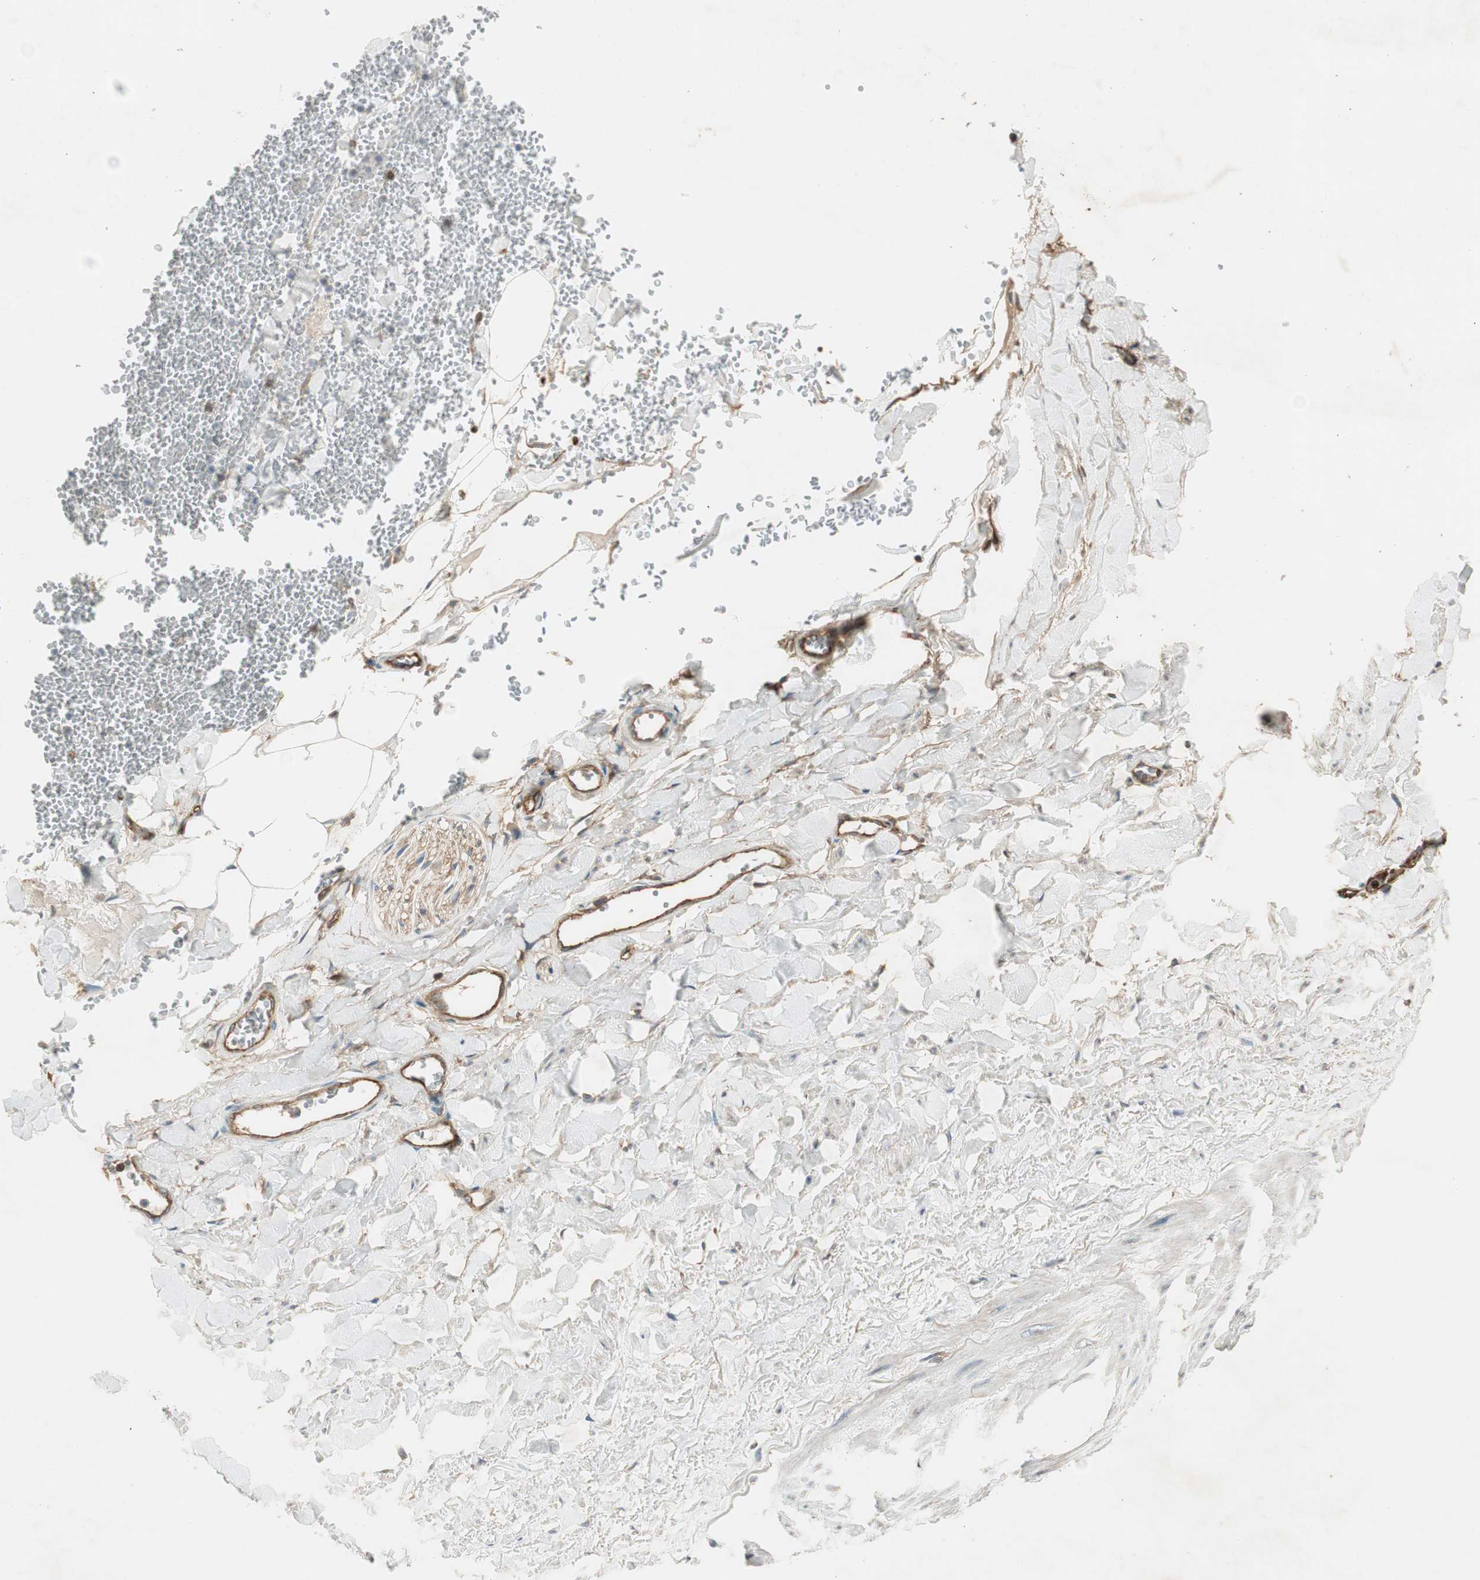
{"staining": {"intensity": "weak", "quantity": "25%-75%", "location": "cytoplasmic/membranous"}, "tissue": "adipose tissue", "cell_type": "Adipocytes", "image_type": "normal", "snomed": [{"axis": "morphology", "description": "Normal tissue, NOS"}, {"axis": "topography", "description": "Adipose tissue"}, {"axis": "topography", "description": "Peripheral nerve tissue"}], "caption": "DAB immunohistochemical staining of normal adipose tissue shows weak cytoplasmic/membranous protein staining in about 25%-75% of adipocytes. (DAB = brown stain, brightfield microscopy at high magnification).", "gene": "BTN3A3", "patient": {"sex": "male", "age": 52}}